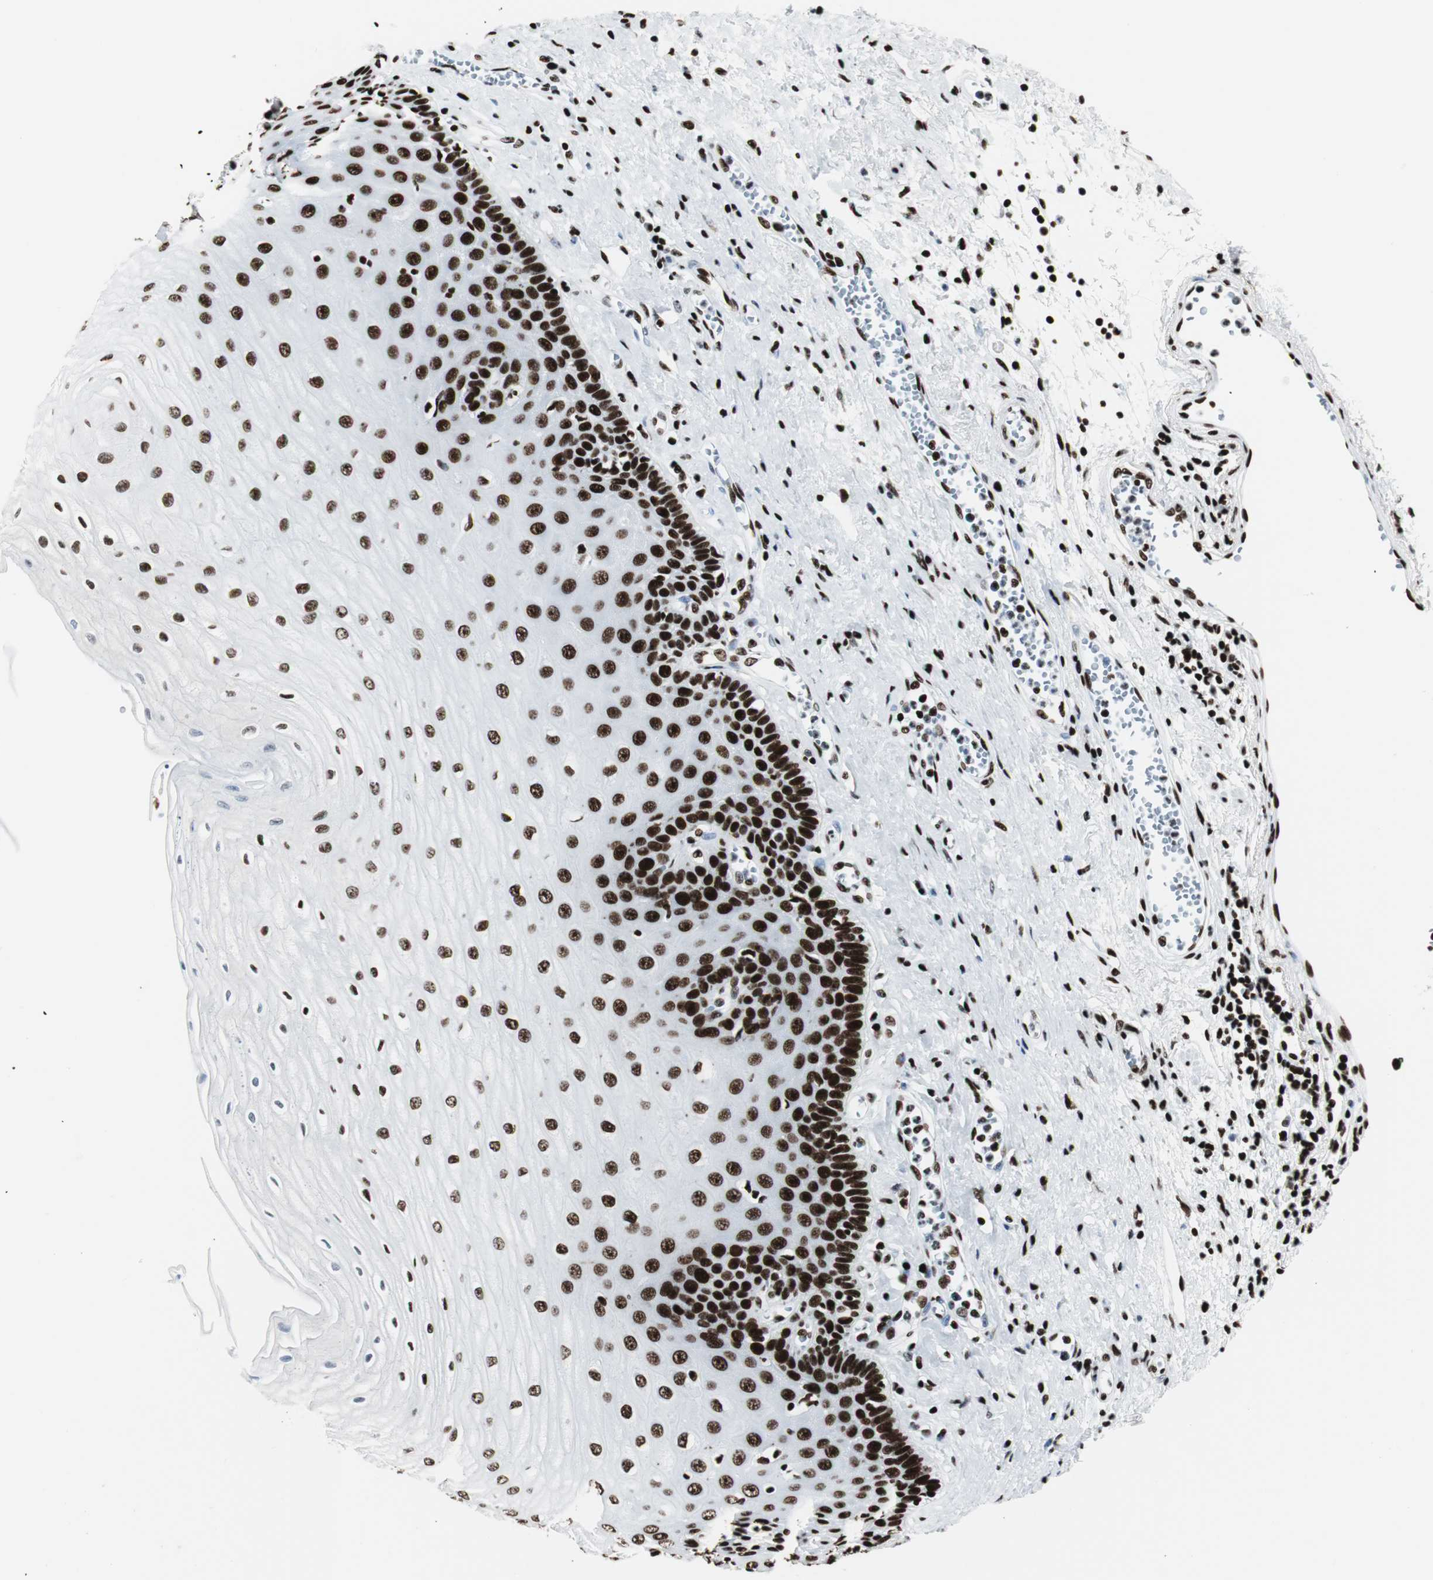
{"staining": {"intensity": "strong", "quantity": ">75%", "location": "nuclear"}, "tissue": "esophagus", "cell_type": "Squamous epithelial cells", "image_type": "normal", "snomed": [{"axis": "morphology", "description": "Normal tissue, NOS"}, {"axis": "morphology", "description": "Squamous cell carcinoma, NOS"}, {"axis": "topography", "description": "Esophagus"}], "caption": "Esophagus stained with DAB IHC shows high levels of strong nuclear expression in about >75% of squamous epithelial cells.", "gene": "NCL", "patient": {"sex": "male", "age": 65}}